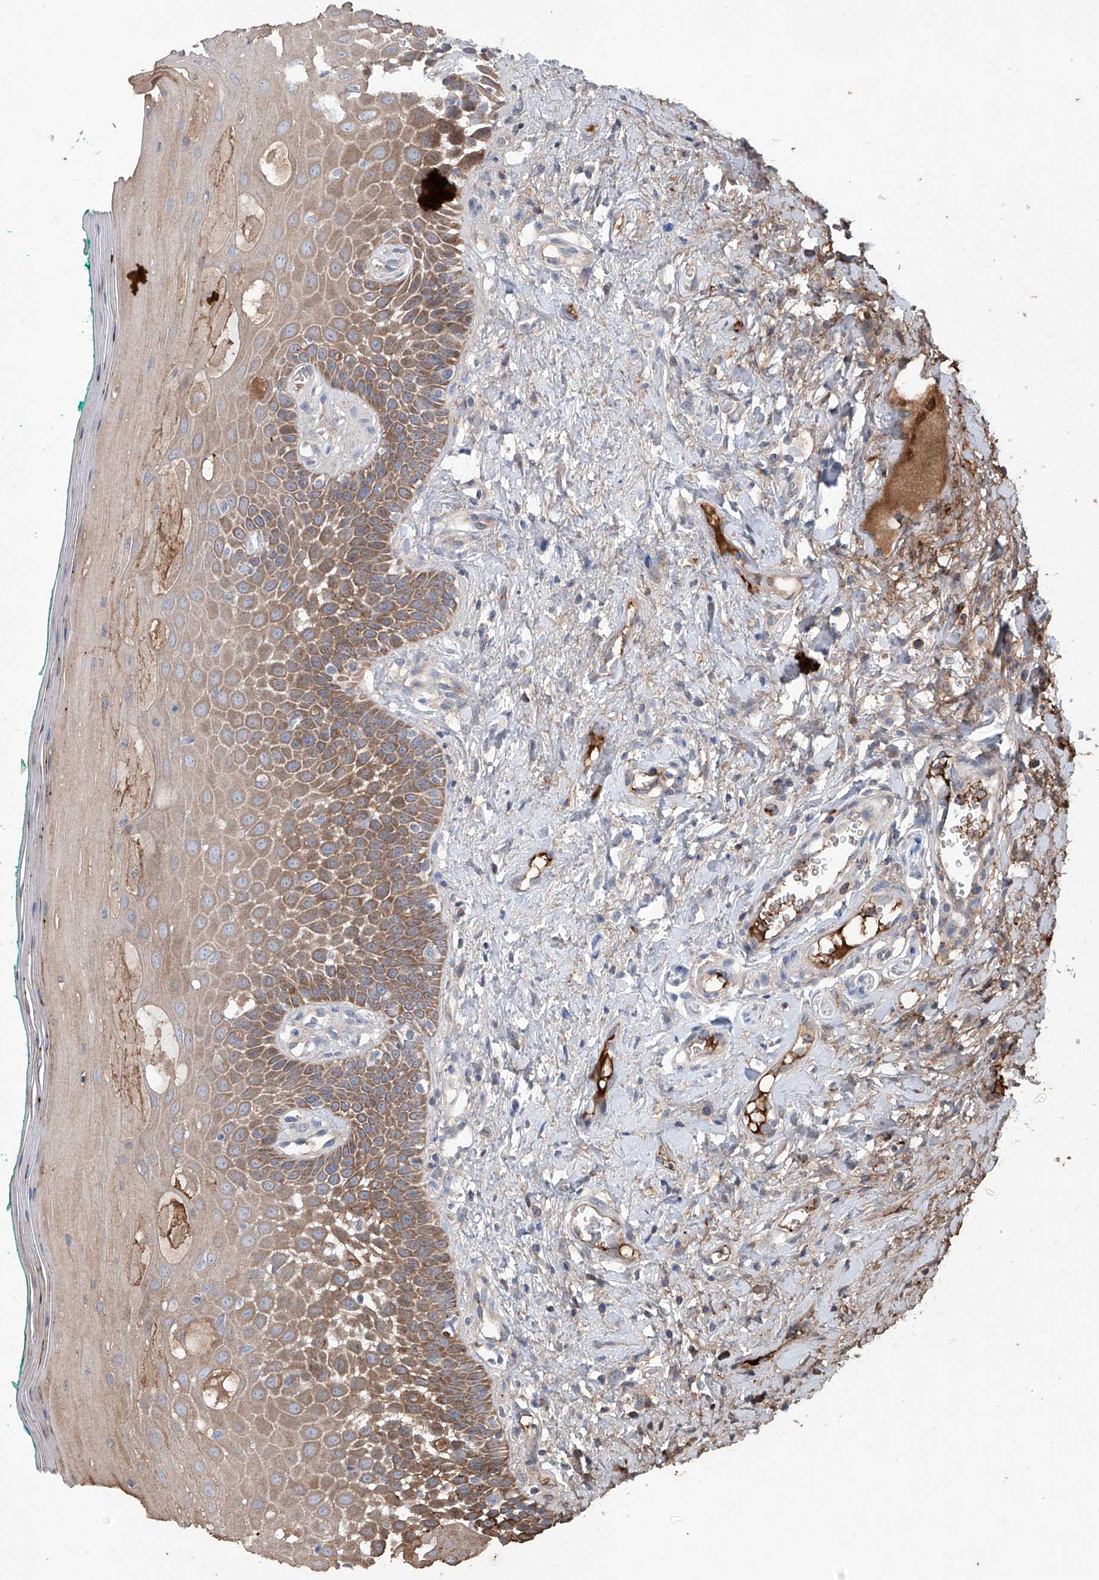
{"staining": {"intensity": "moderate", "quantity": ">75%", "location": "cytoplasmic/membranous"}, "tissue": "oral mucosa", "cell_type": "Squamous epithelial cells", "image_type": "normal", "snomed": [{"axis": "morphology", "description": "Normal tissue, NOS"}, {"axis": "topography", "description": "Oral tissue"}], "caption": "Moderate cytoplasmic/membranous staining is appreciated in about >75% of squamous epithelial cells in unremarkable oral mucosa.", "gene": "SIX4", "patient": {"sex": "female", "age": 70}}